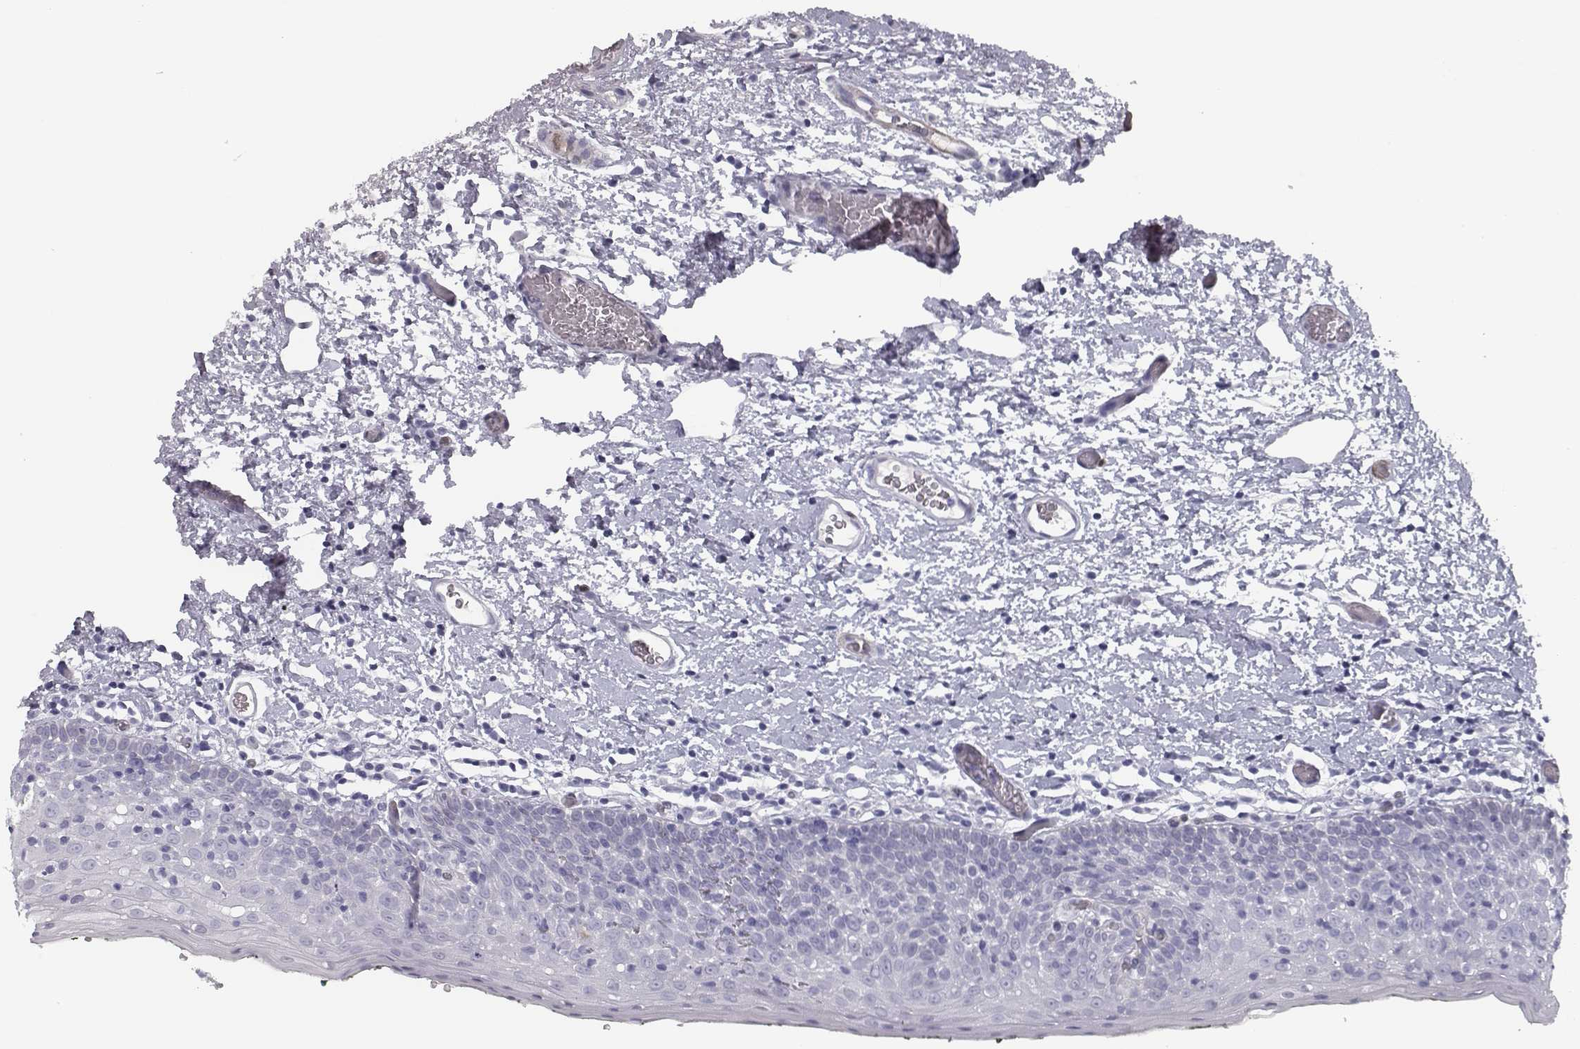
{"staining": {"intensity": "negative", "quantity": "none", "location": "none"}, "tissue": "oral mucosa", "cell_type": "Squamous epithelial cells", "image_type": "normal", "snomed": [{"axis": "morphology", "description": "Normal tissue, NOS"}, {"axis": "morphology", "description": "Squamous cell carcinoma, NOS"}, {"axis": "topography", "description": "Oral tissue"}, {"axis": "topography", "description": "Head-Neck"}], "caption": "Histopathology image shows no protein positivity in squamous epithelial cells of normal oral mucosa. (DAB immunohistochemistry with hematoxylin counter stain).", "gene": "ISYNA1", "patient": {"sex": "male", "age": 69}}